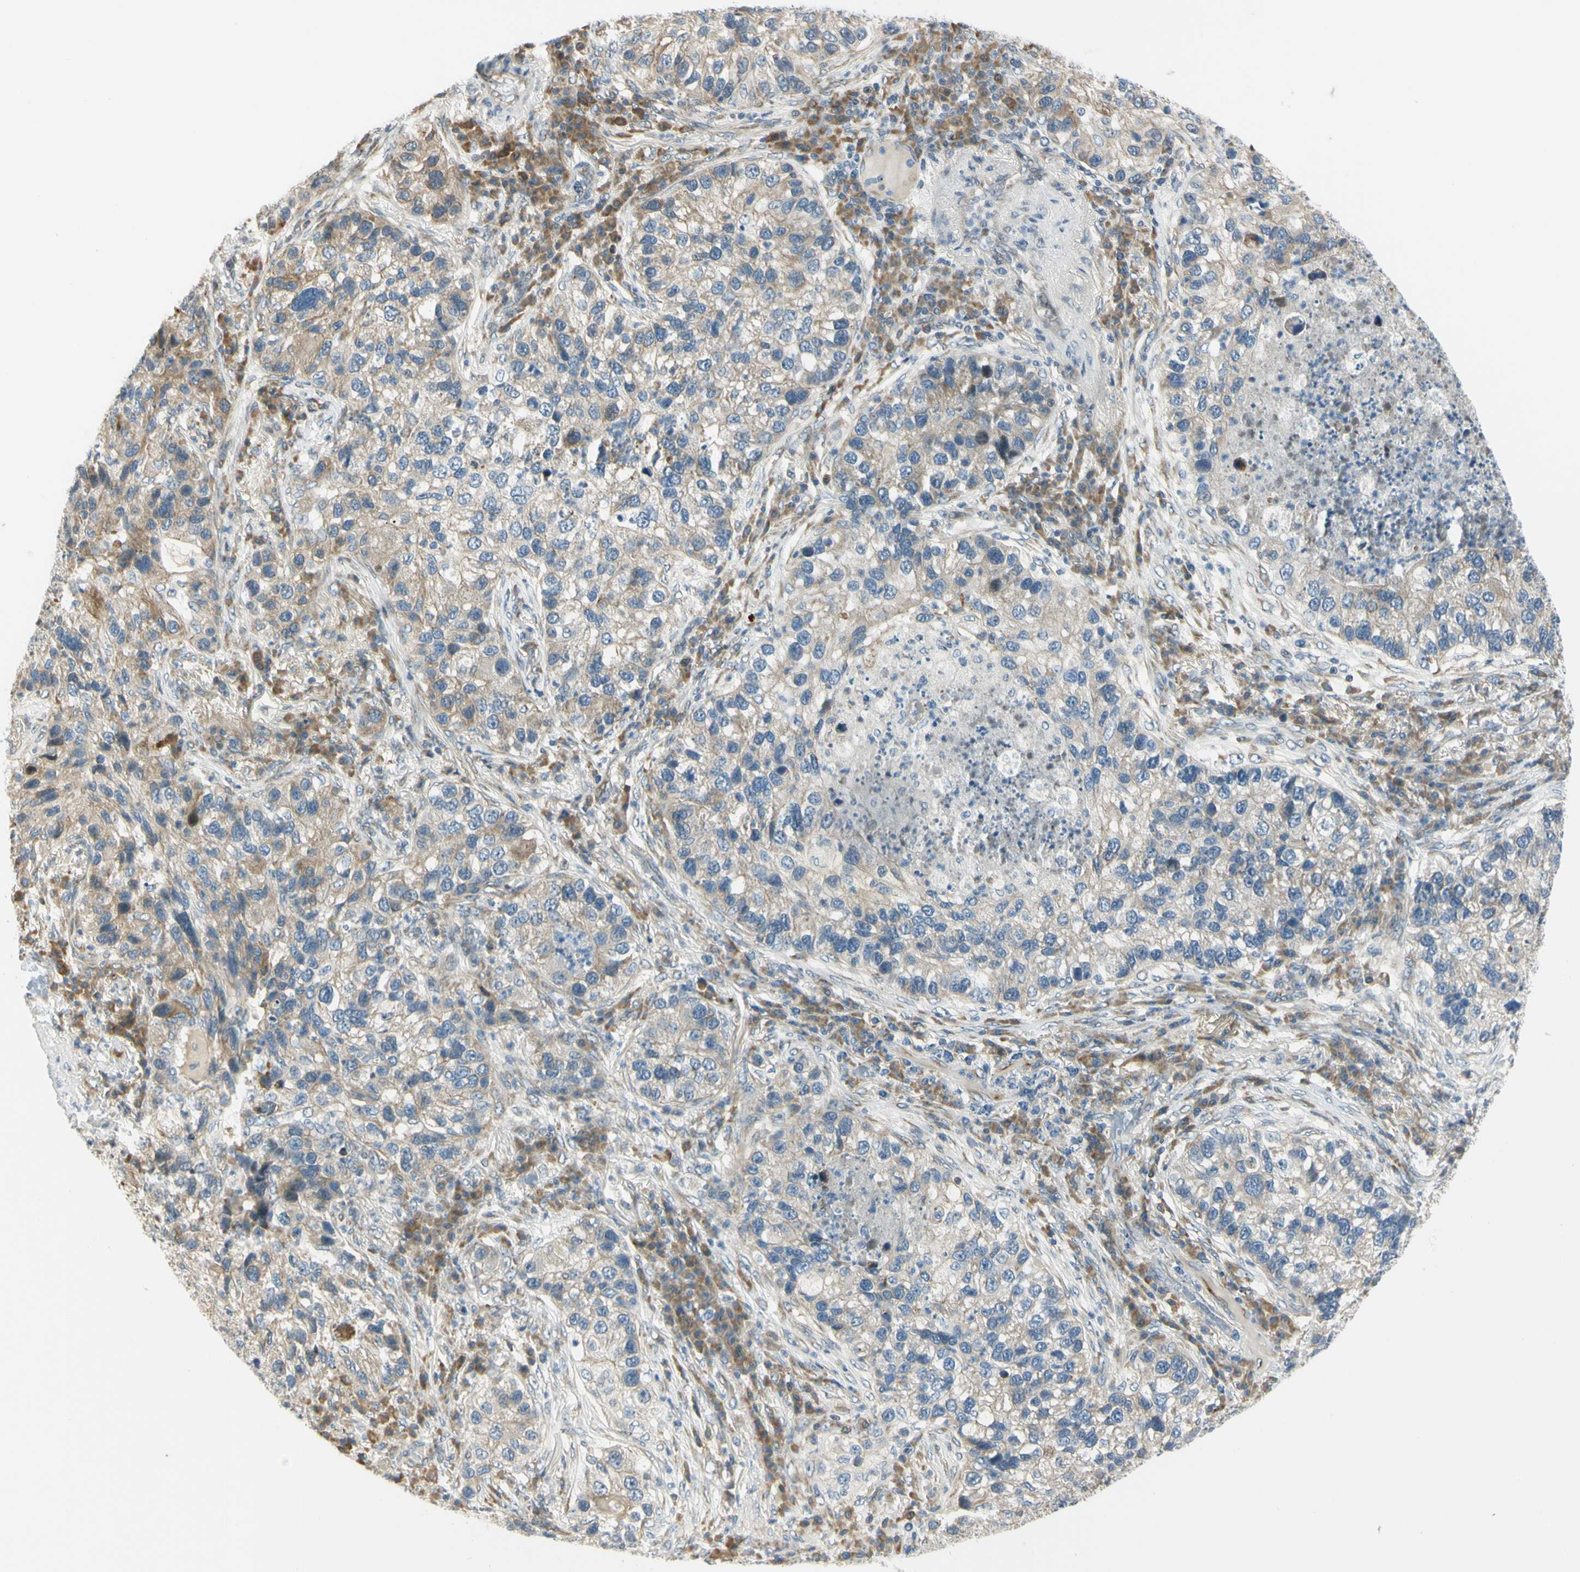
{"staining": {"intensity": "weak", "quantity": "25%-75%", "location": "cytoplasmic/membranous"}, "tissue": "lung cancer", "cell_type": "Tumor cells", "image_type": "cancer", "snomed": [{"axis": "morphology", "description": "Normal tissue, NOS"}, {"axis": "morphology", "description": "Adenocarcinoma, NOS"}, {"axis": "topography", "description": "Bronchus"}, {"axis": "topography", "description": "Lung"}], "caption": "Immunohistochemistry histopathology image of lung cancer stained for a protein (brown), which displays low levels of weak cytoplasmic/membranous positivity in approximately 25%-75% of tumor cells.", "gene": "NPDC1", "patient": {"sex": "male", "age": 54}}